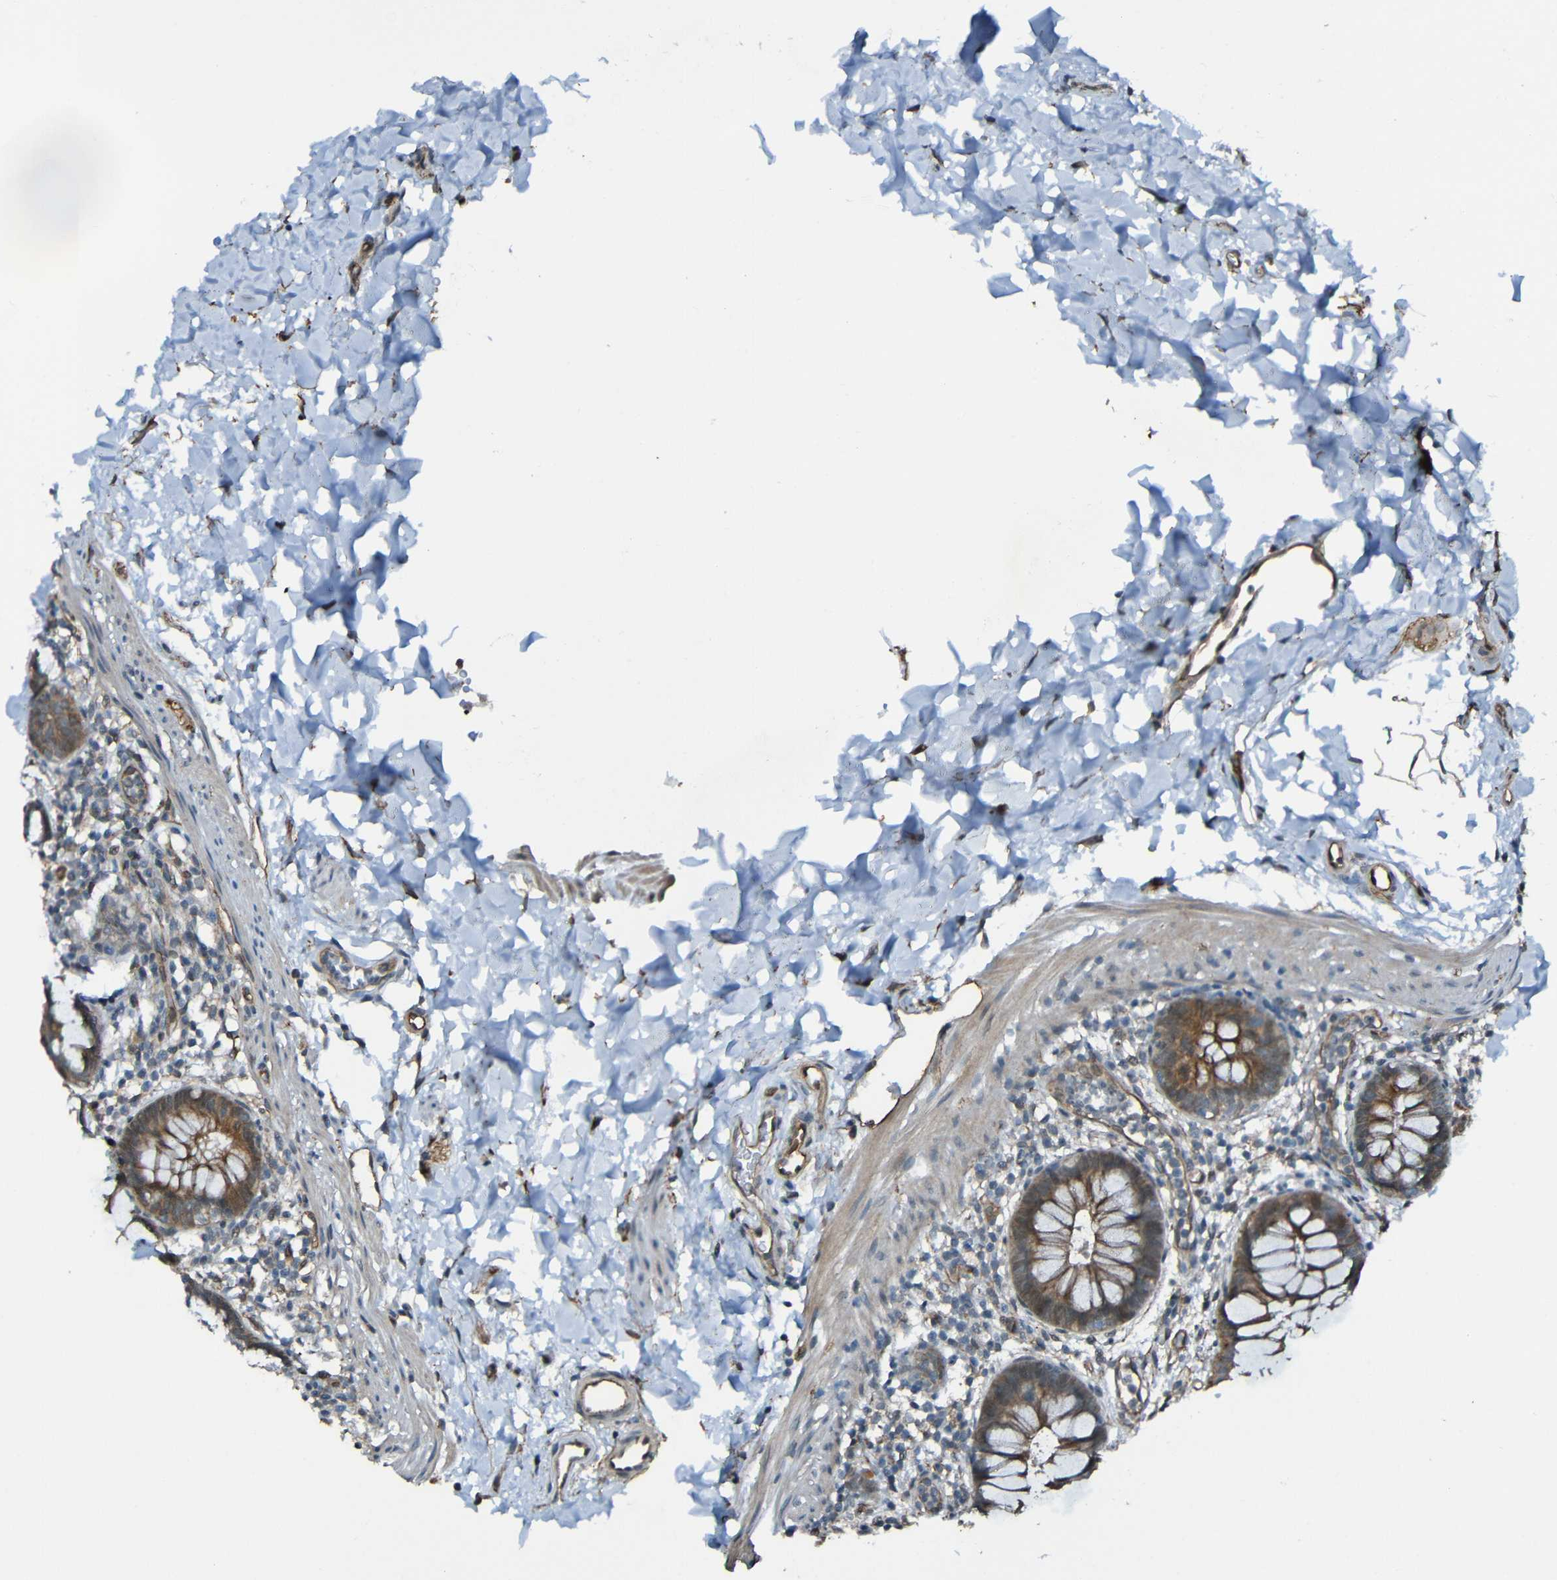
{"staining": {"intensity": "moderate", "quantity": ">75%", "location": "cytoplasmic/membranous"}, "tissue": "rectum", "cell_type": "Glandular cells", "image_type": "normal", "snomed": [{"axis": "morphology", "description": "Normal tissue, NOS"}, {"axis": "topography", "description": "Rectum"}], "caption": "The histopathology image exhibits staining of unremarkable rectum, revealing moderate cytoplasmic/membranous protein expression (brown color) within glandular cells.", "gene": "LGR5", "patient": {"sex": "female", "age": 24}}